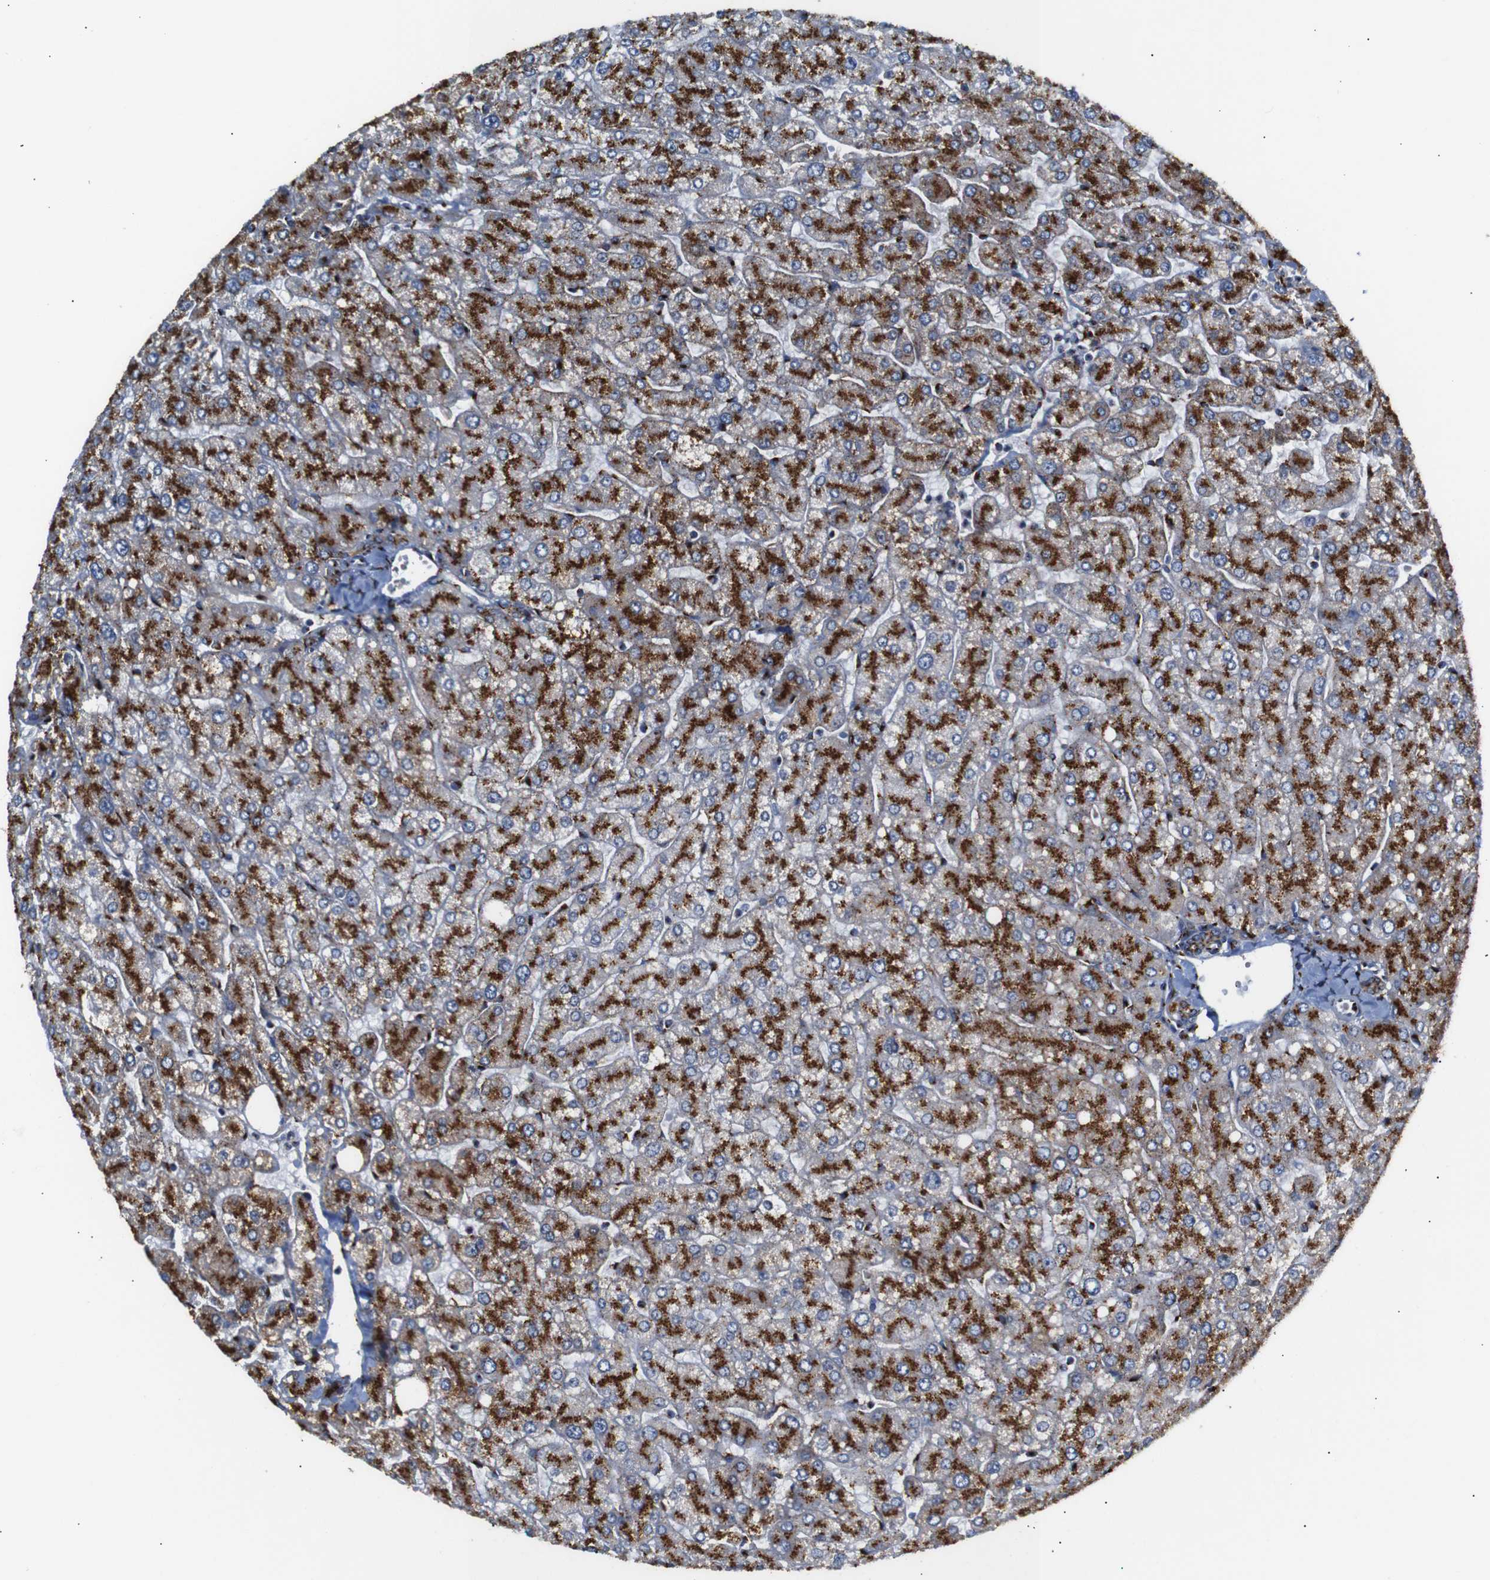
{"staining": {"intensity": "moderate", "quantity": ">75%", "location": "cytoplasmic/membranous"}, "tissue": "liver", "cell_type": "Cholangiocytes", "image_type": "normal", "snomed": [{"axis": "morphology", "description": "Normal tissue, NOS"}, {"axis": "topography", "description": "Liver"}], "caption": "A histopathology image showing moderate cytoplasmic/membranous expression in approximately >75% of cholangiocytes in unremarkable liver, as visualized by brown immunohistochemical staining.", "gene": "TGOLN2", "patient": {"sex": "male", "age": 55}}